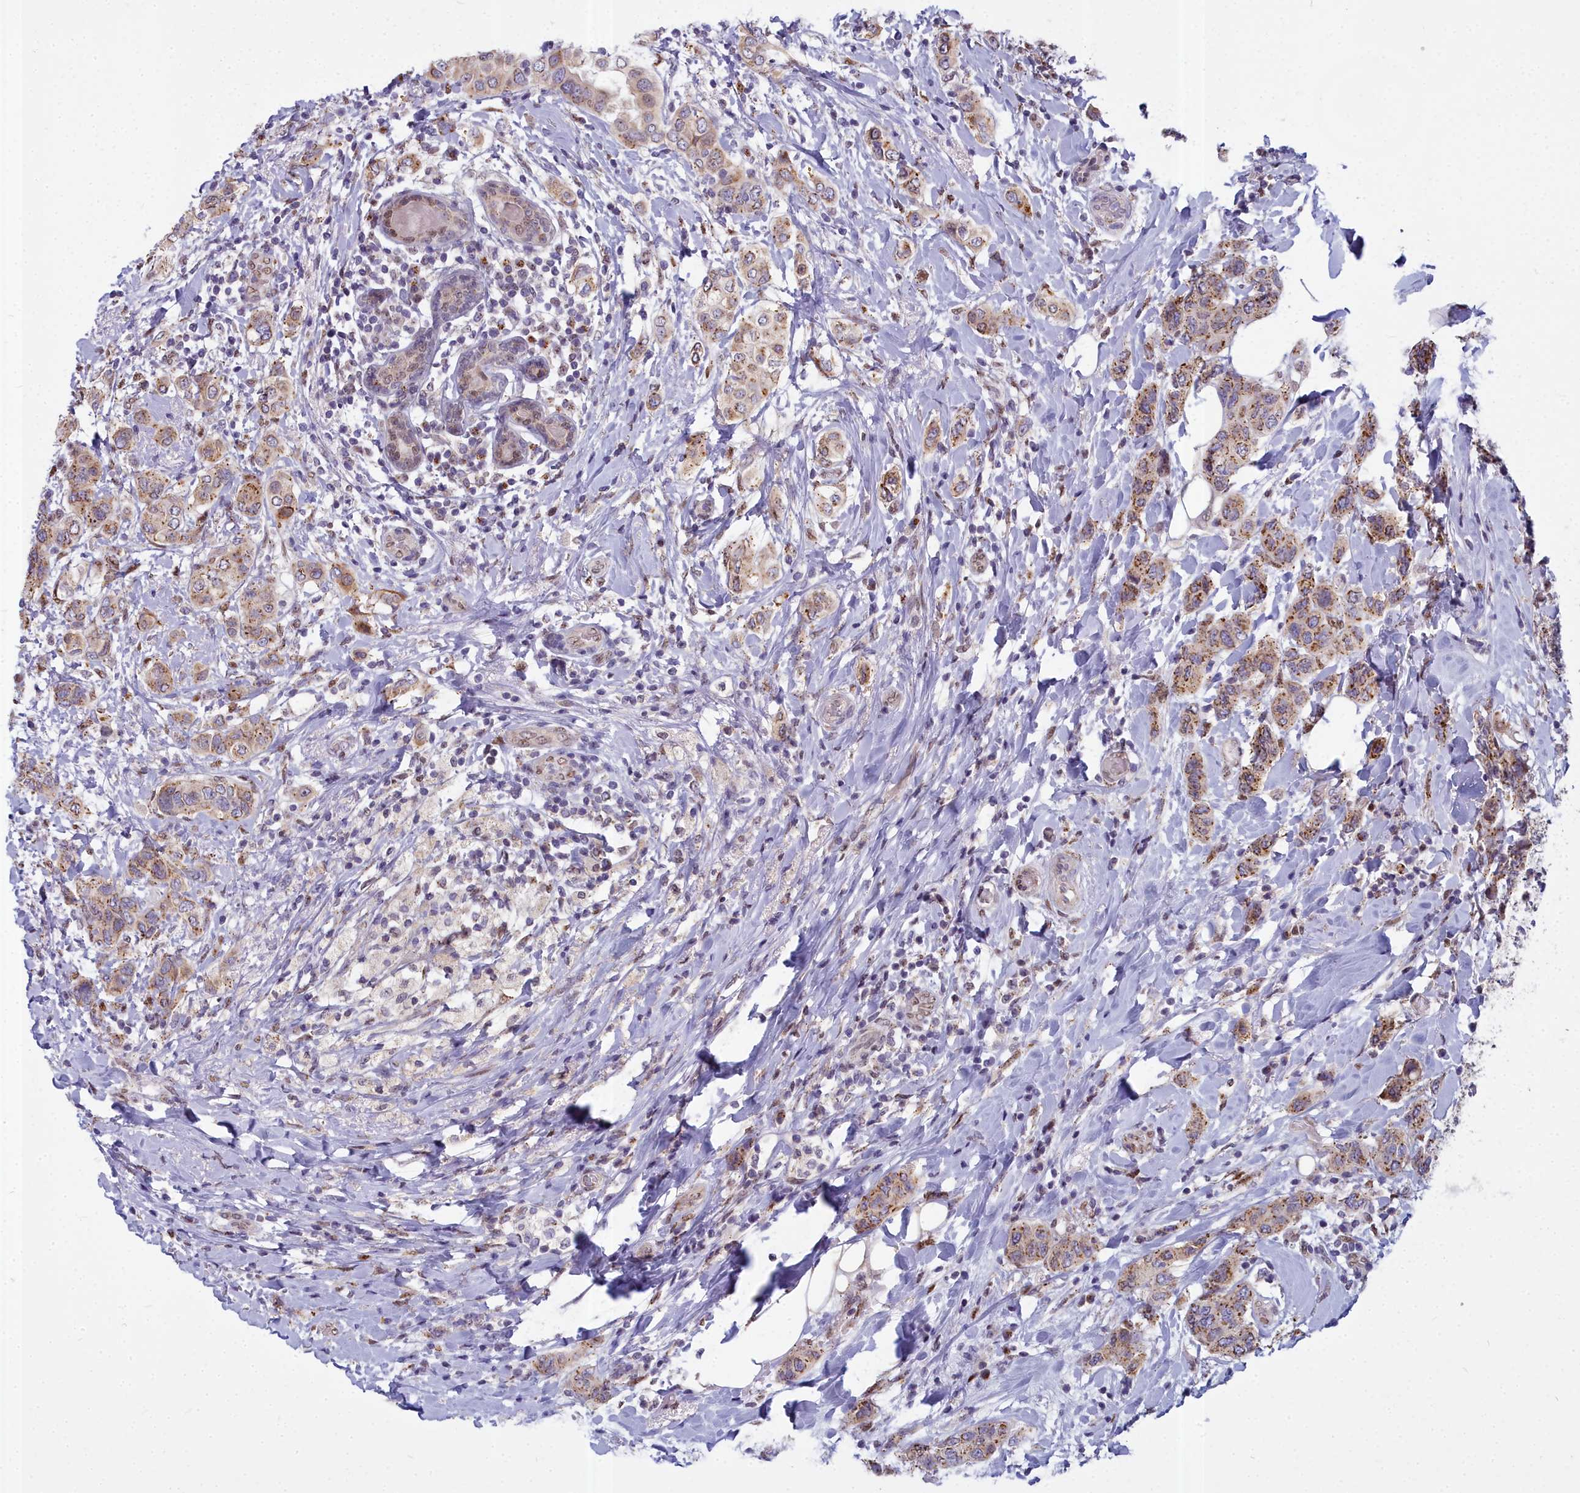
{"staining": {"intensity": "moderate", "quantity": "25%-75%", "location": "cytoplasmic/membranous"}, "tissue": "breast cancer", "cell_type": "Tumor cells", "image_type": "cancer", "snomed": [{"axis": "morphology", "description": "Lobular carcinoma"}, {"axis": "topography", "description": "Breast"}], "caption": "This is an image of IHC staining of breast lobular carcinoma, which shows moderate staining in the cytoplasmic/membranous of tumor cells.", "gene": "WDPCP", "patient": {"sex": "female", "age": 51}}